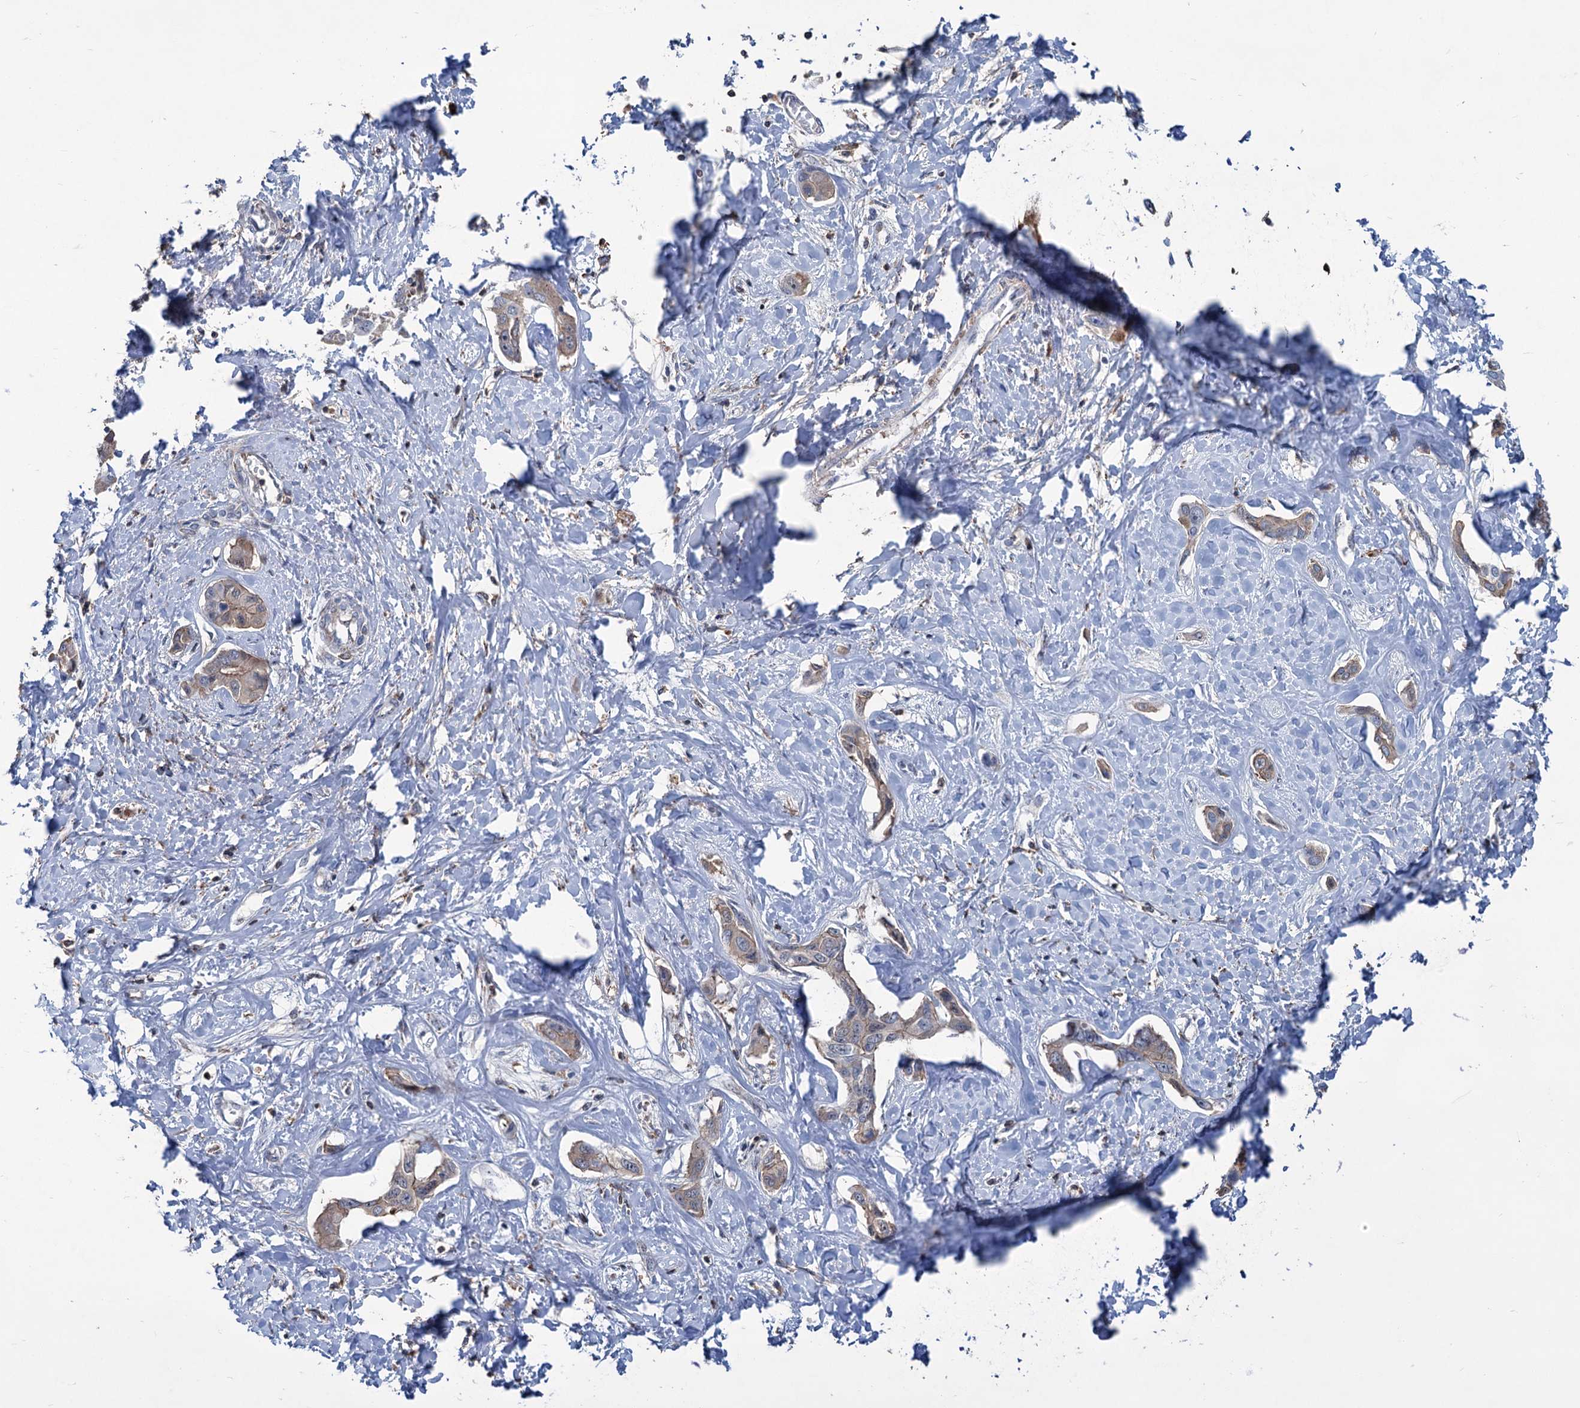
{"staining": {"intensity": "weak", "quantity": "25%-75%", "location": "cytoplasmic/membranous"}, "tissue": "liver cancer", "cell_type": "Tumor cells", "image_type": "cancer", "snomed": [{"axis": "morphology", "description": "Cholangiocarcinoma"}, {"axis": "topography", "description": "Liver"}], "caption": "IHC staining of liver cancer (cholangiocarcinoma), which exhibits low levels of weak cytoplasmic/membranous expression in about 25%-75% of tumor cells indicating weak cytoplasmic/membranous protein expression. The staining was performed using DAB (brown) for protein detection and nuclei were counterstained in hematoxylin (blue).", "gene": "LPIN1", "patient": {"sex": "male", "age": 59}}